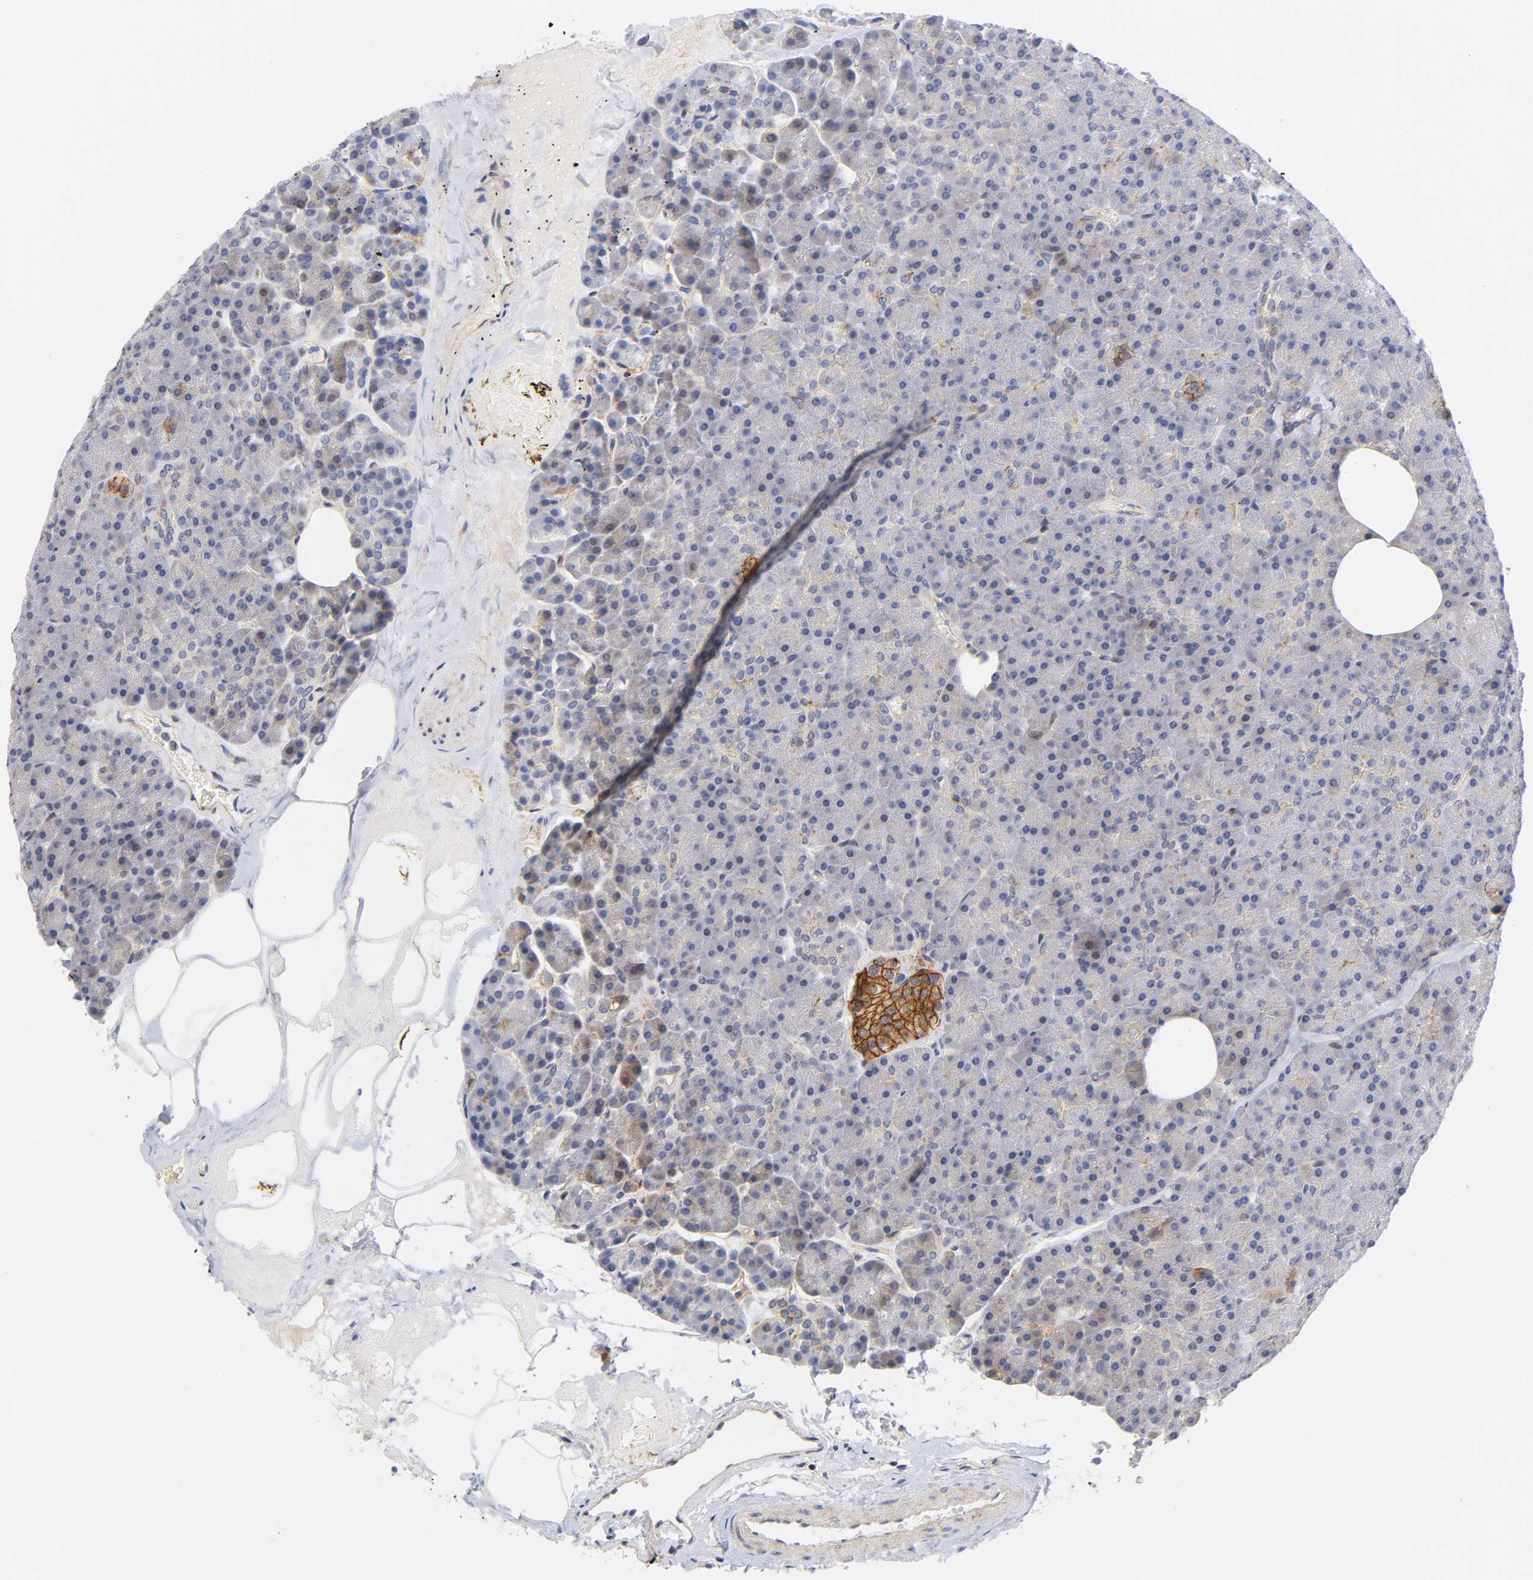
{"staining": {"intensity": "weak", "quantity": "<25%", "location": "cytoplasmic/membranous"}, "tissue": "pancreas", "cell_type": "Exocrine glandular cells", "image_type": "normal", "snomed": [{"axis": "morphology", "description": "Normal tissue, NOS"}, {"axis": "topography", "description": "Pancreas"}], "caption": "Immunohistochemistry histopathology image of normal pancreas: pancreas stained with DAB shows no significant protein expression in exocrine glandular cells.", "gene": "ANXA7", "patient": {"sex": "female", "age": 35}}